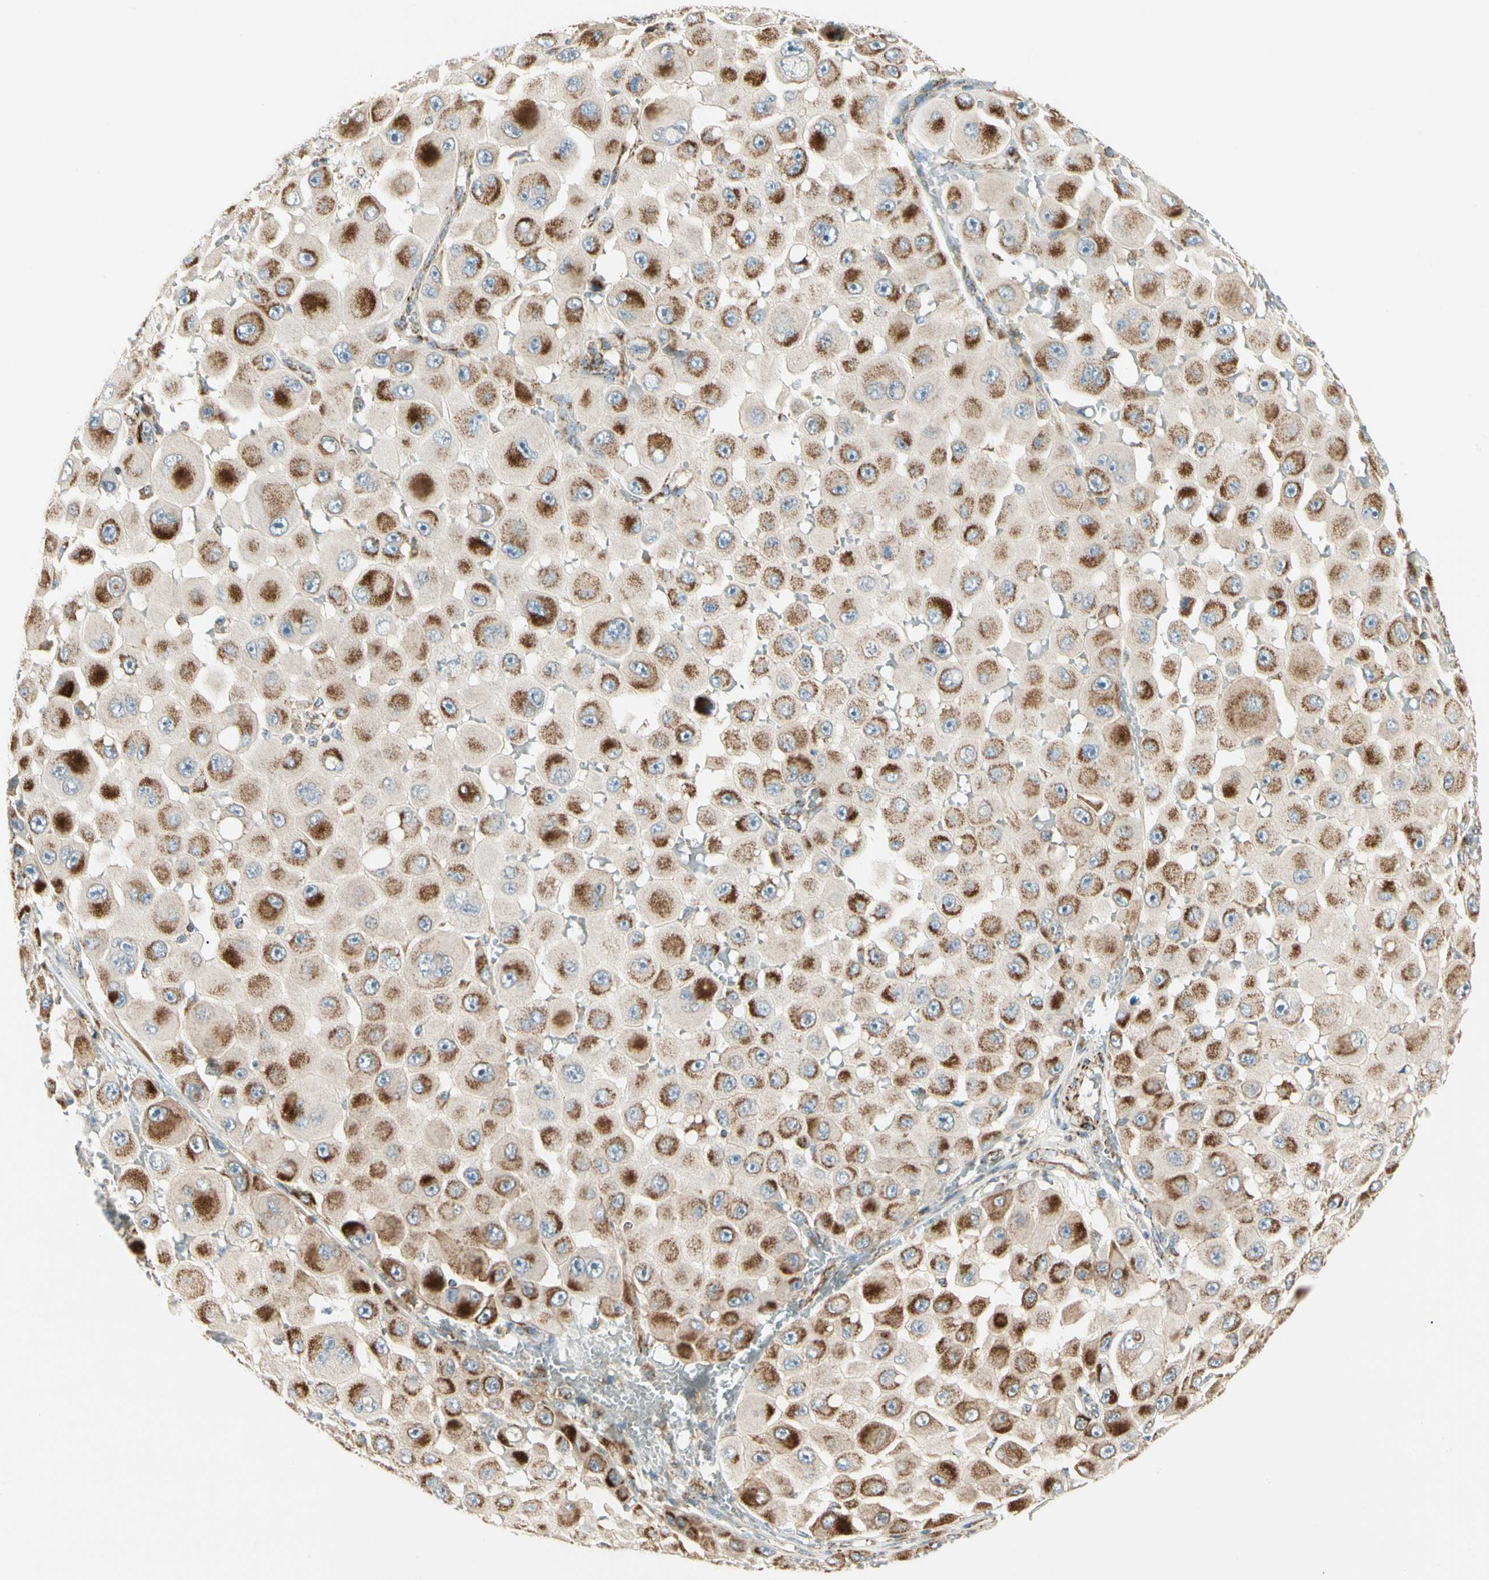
{"staining": {"intensity": "strong", "quantity": ">75%", "location": "cytoplasmic/membranous"}, "tissue": "melanoma", "cell_type": "Tumor cells", "image_type": "cancer", "snomed": [{"axis": "morphology", "description": "Malignant melanoma, NOS"}, {"axis": "topography", "description": "Skin"}], "caption": "Strong cytoplasmic/membranous positivity is identified in about >75% of tumor cells in malignant melanoma.", "gene": "TBC1D10A", "patient": {"sex": "female", "age": 81}}